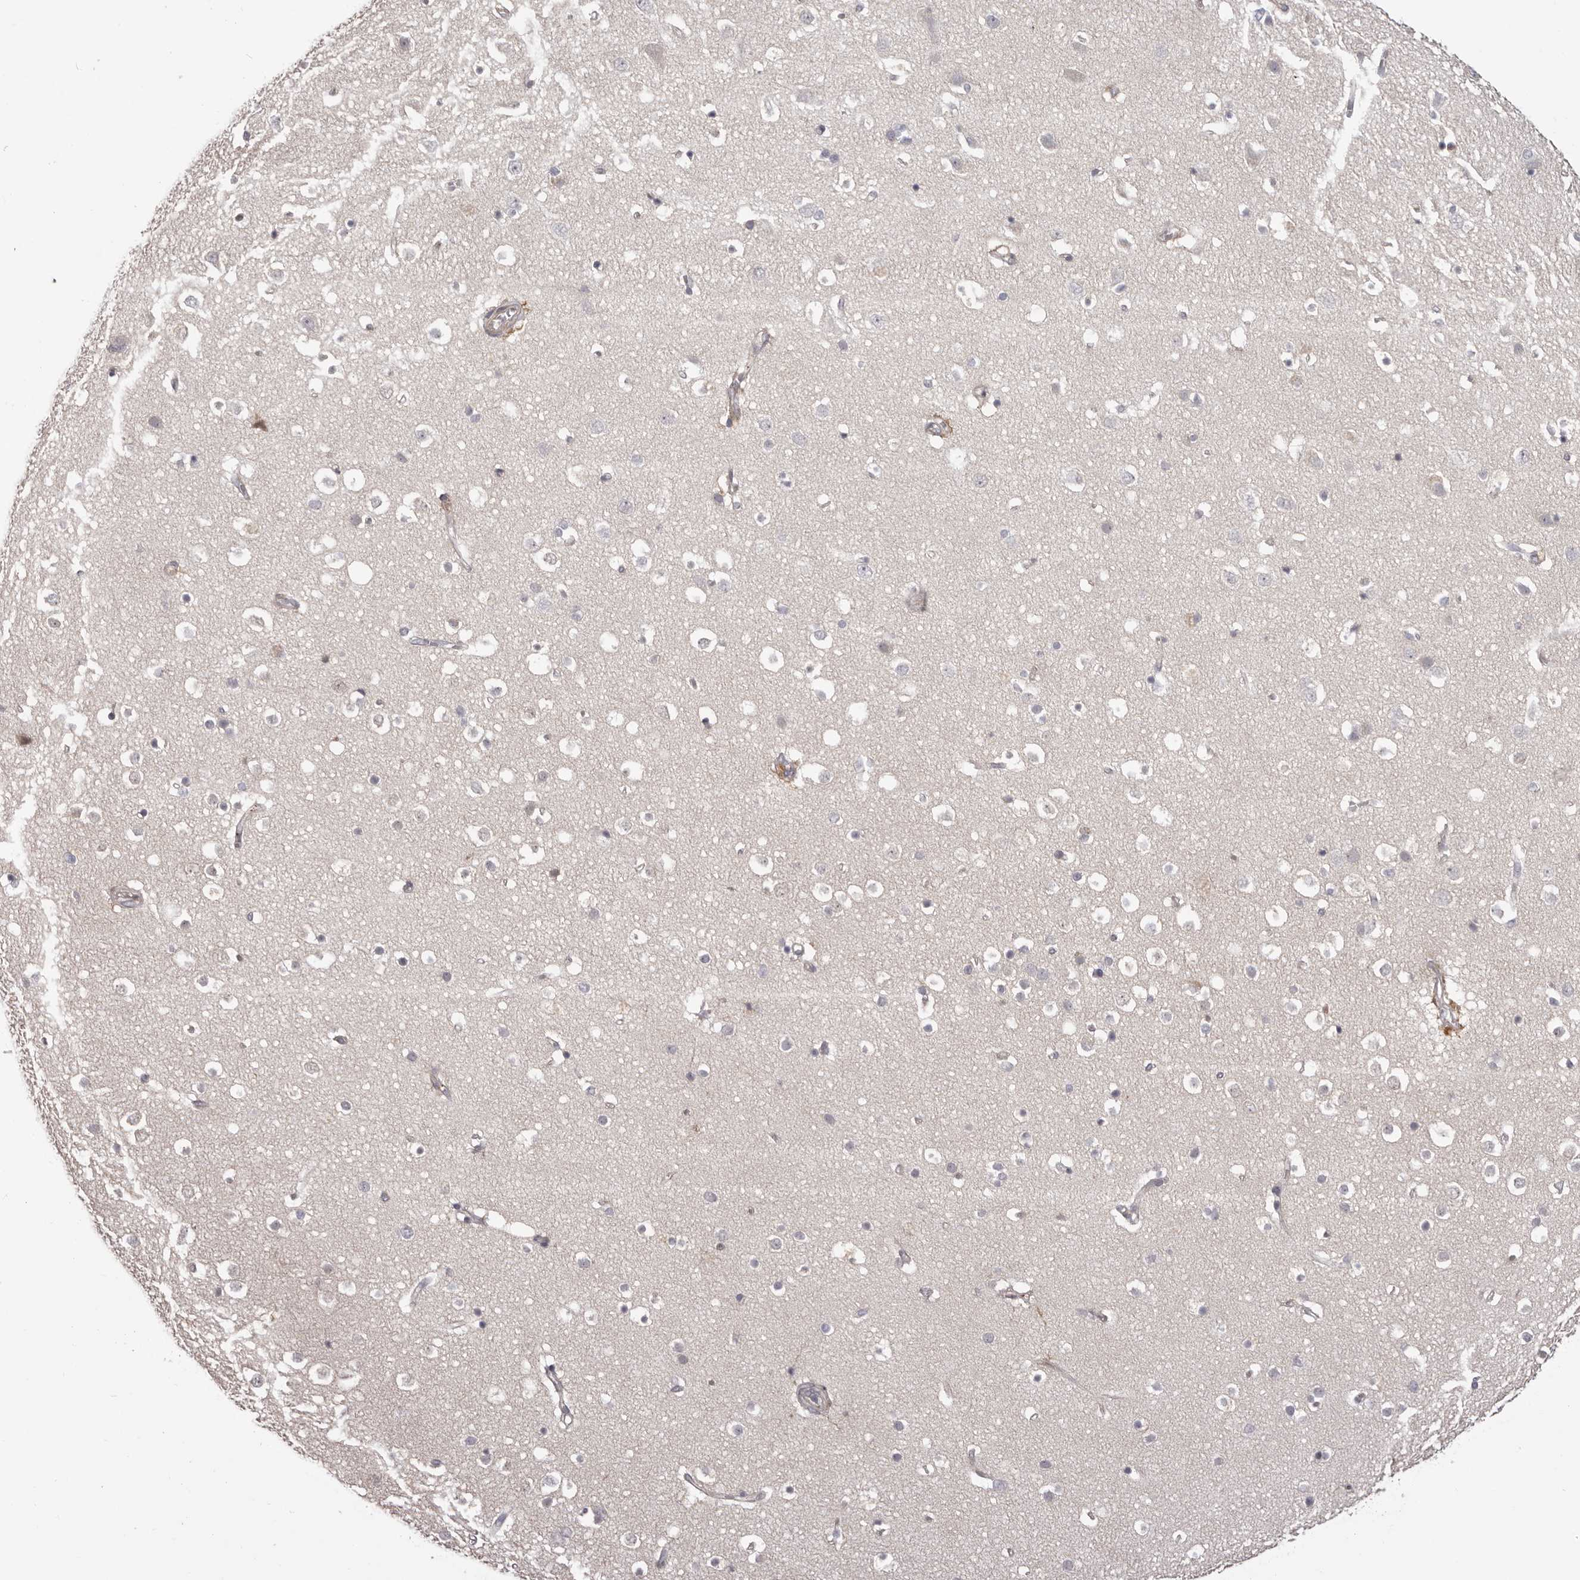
{"staining": {"intensity": "moderate", "quantity": "25%-75%", "location": "cytoplasmic/membranous"}, "tissue": "cerebral cortex", "cell_type": "Endothelial cells", "image_type": "normal", "snomed": [{"axis": "morphology", "description": "Normal tissue, NOS"}, {"axis": "topography", "description": "Cerebral cortex"}], "caption": "Immunohistochemical staining of normal human cerebral cortex demonstrates medium levels of moderate cytoplasmic/membranous staining in about 25%-75% of endothelial cells.", "gene": "OTUD3", "patient": {"sex": "male", "age": 54}}